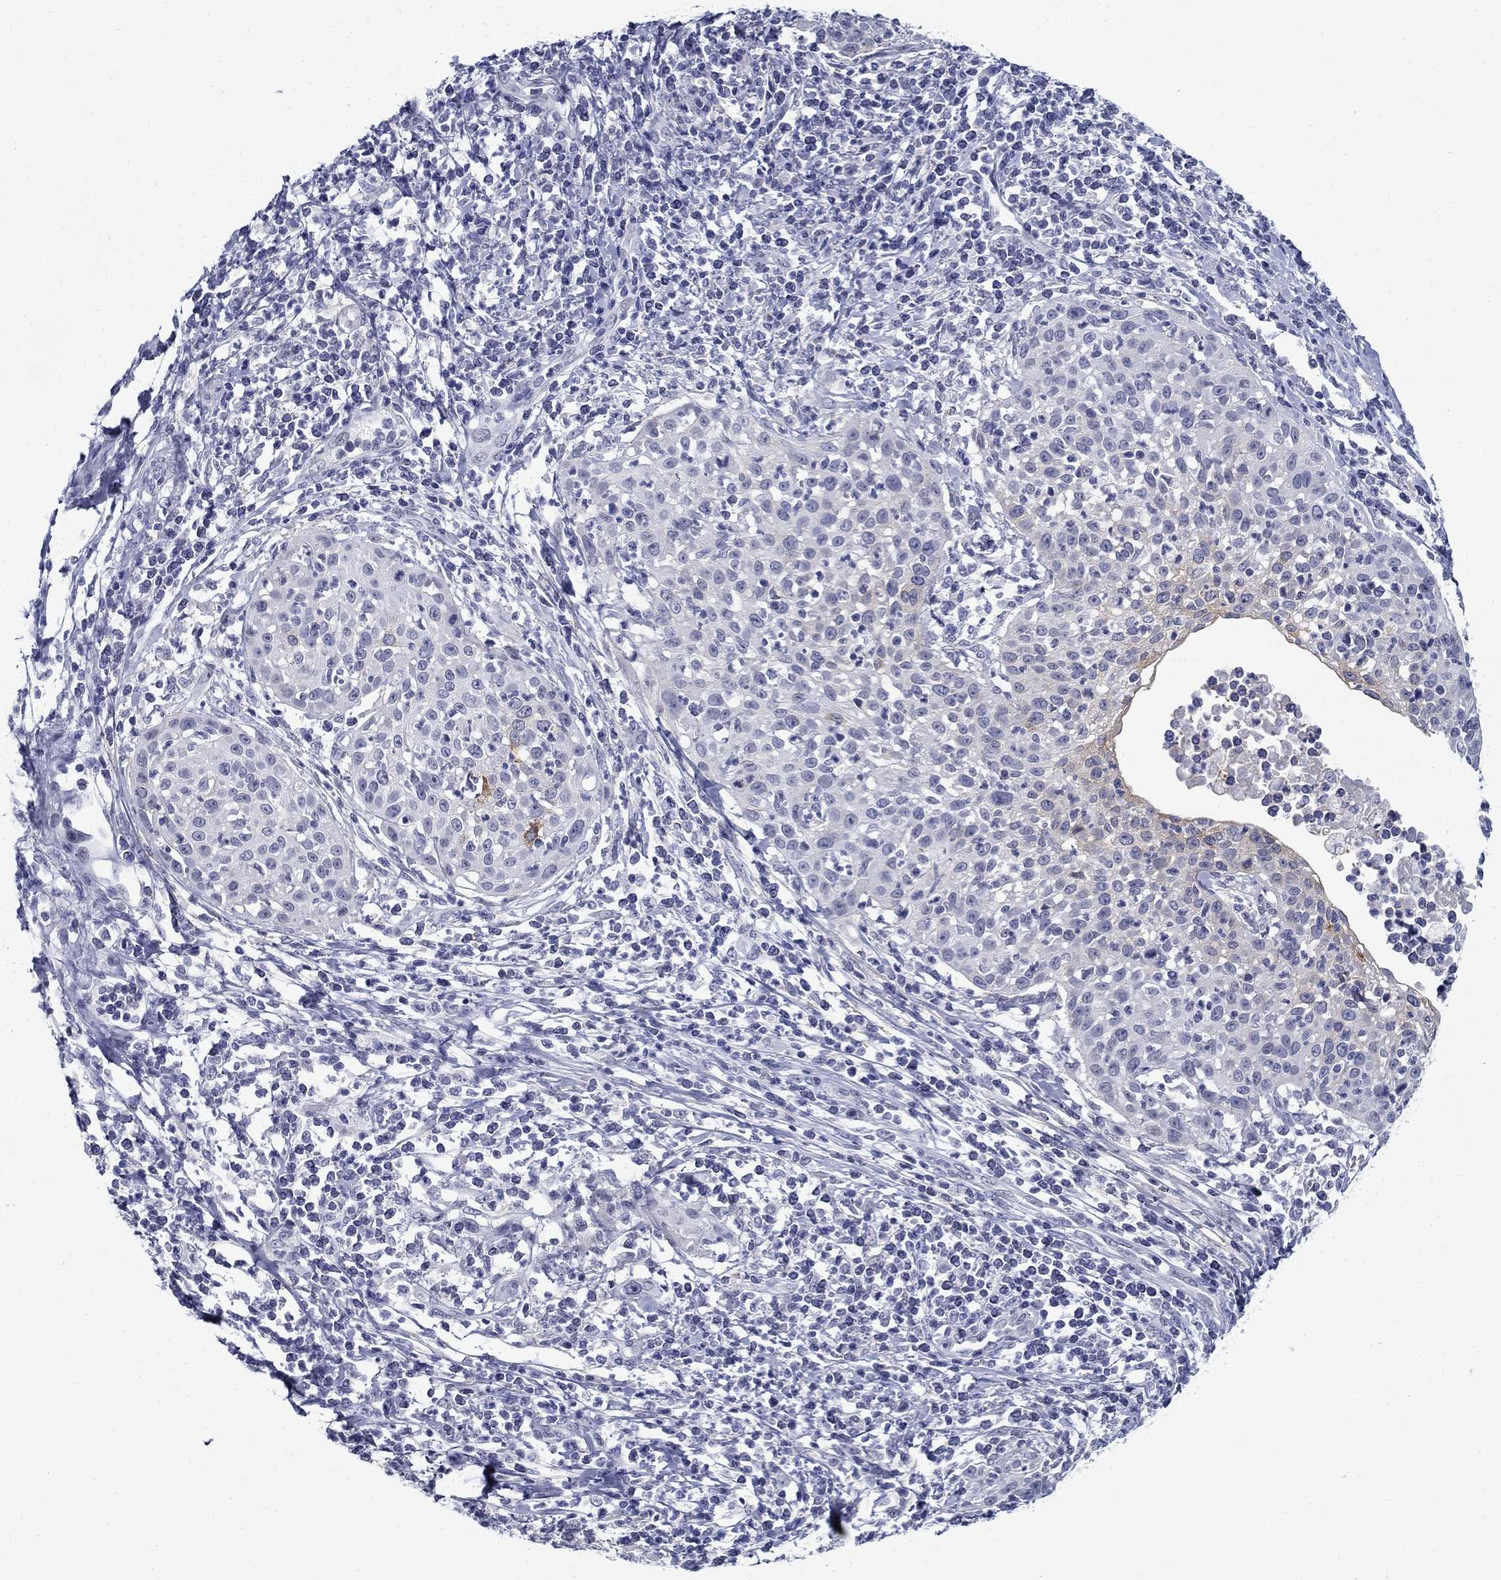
{"staining": {"intensity": "weak", "quantity": "<25%", "location": "cytoplasmic/membranous"}, "tissue": "cervical cancer", "cell_type": "Tumor cells", "image_type": "cancer", "snomed": [{"axis": "morphology", "description": "Squamous cell carcinoma, NOS"}, {"axis": "topography", "description": "Cervix"}], "caption": "Tumor cells show no significant protein expression in cervical cancer.", "gene": "C4orf19", "patient": {"sex": "female", "age": 26}}